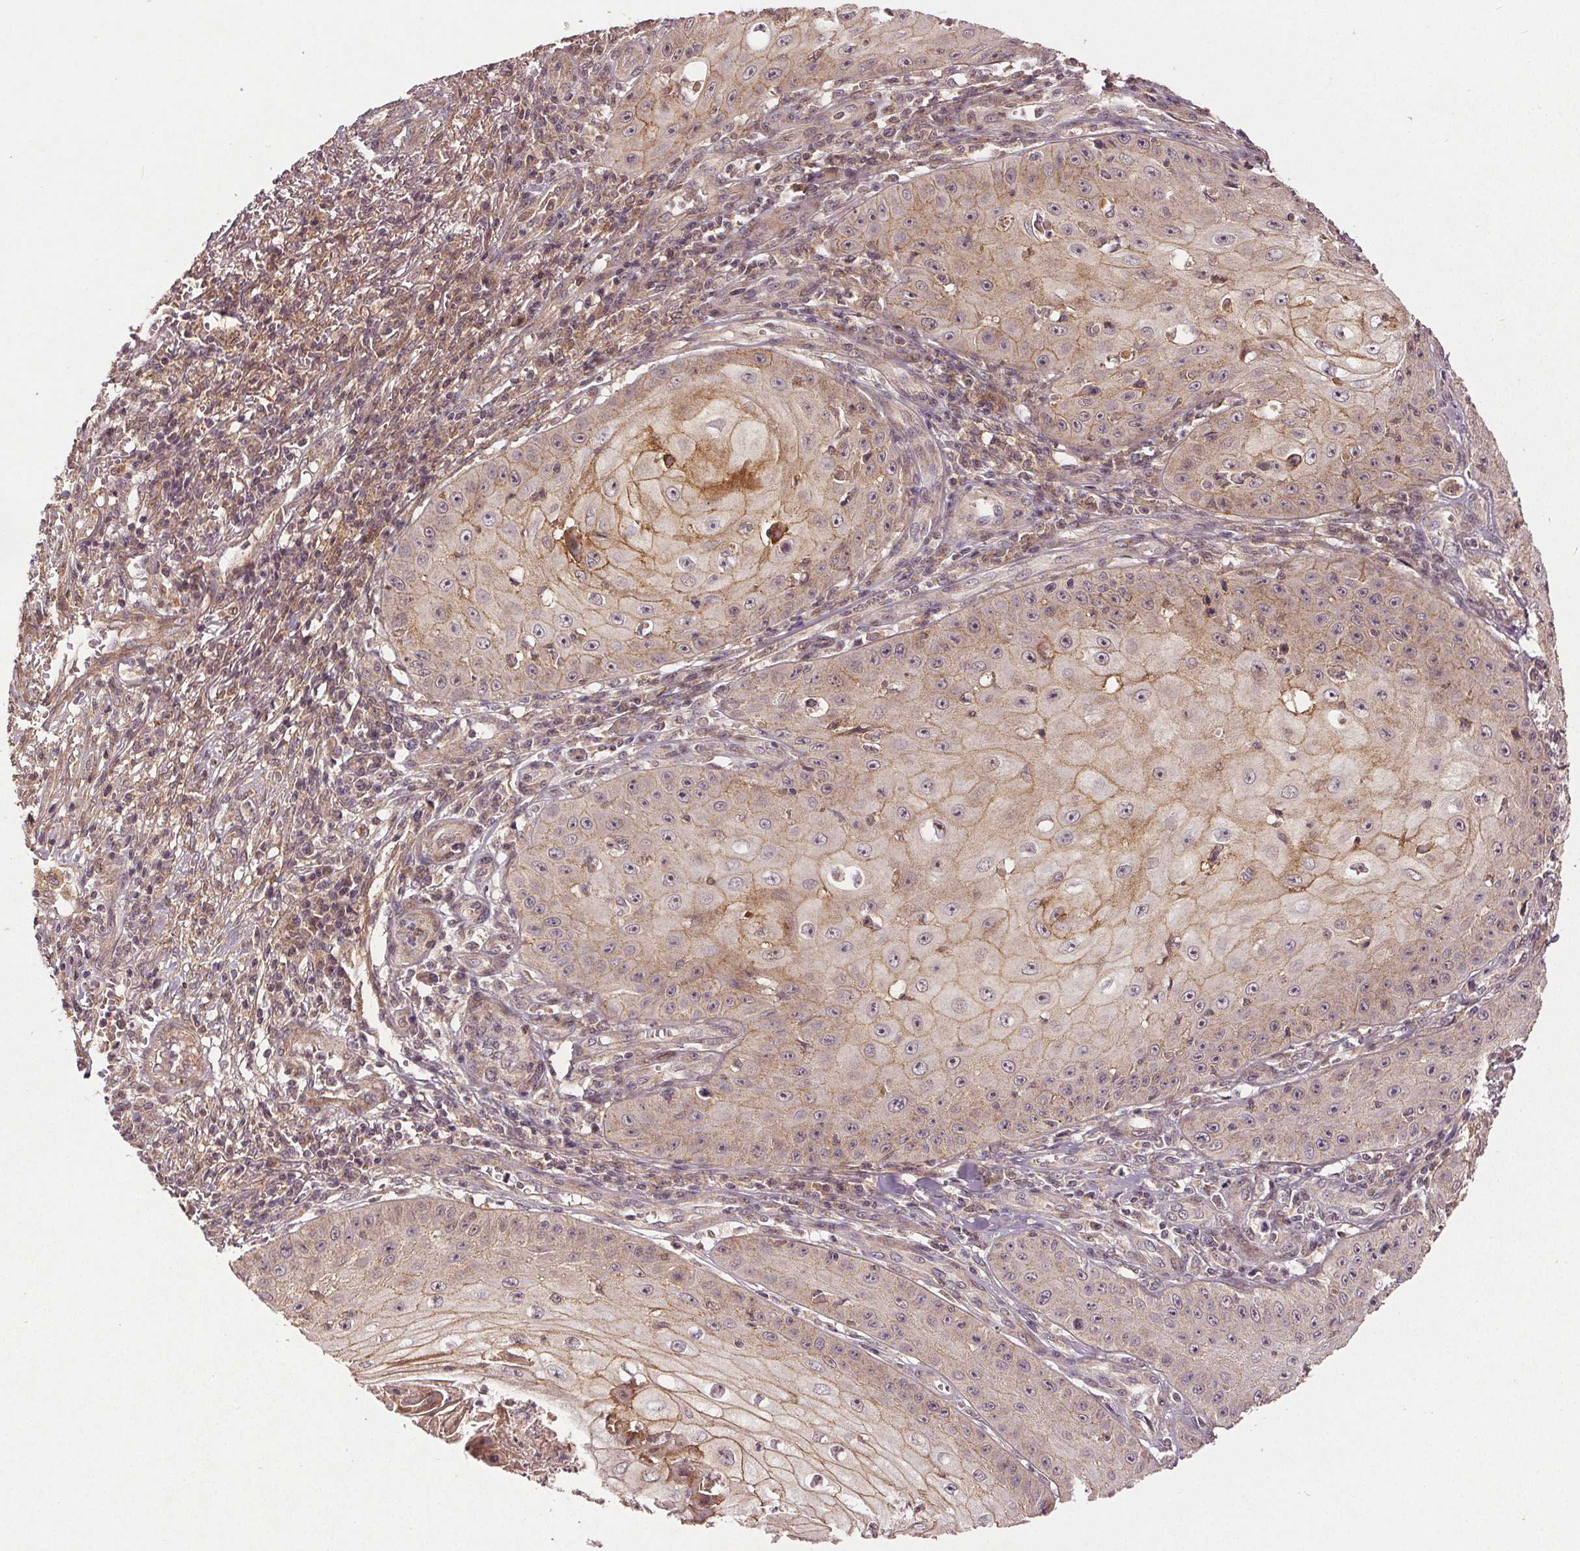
{"staining": {"intensity": "moderate", "quantity": "25%-75%", "location": "cytoplasmic/membranous"}, "tissue": "skin cancer", "cell_type": "Tumor cells", "image_type": "cancer", "snomed": [{"axis": "morphology", "description": "Squamous cell carcinoma, NOS"}, {"axis": "topography", "description": "Skin"}], "caption": "There is medium levels of moderate cytoplasmic/membranous staining in tumor cells of skin squamous cell carcinoma, as demonstrated by immunohistochemical staining (brown color).", "gene": "EPHB3", "patient": {"sex": "male", "age": 70}}